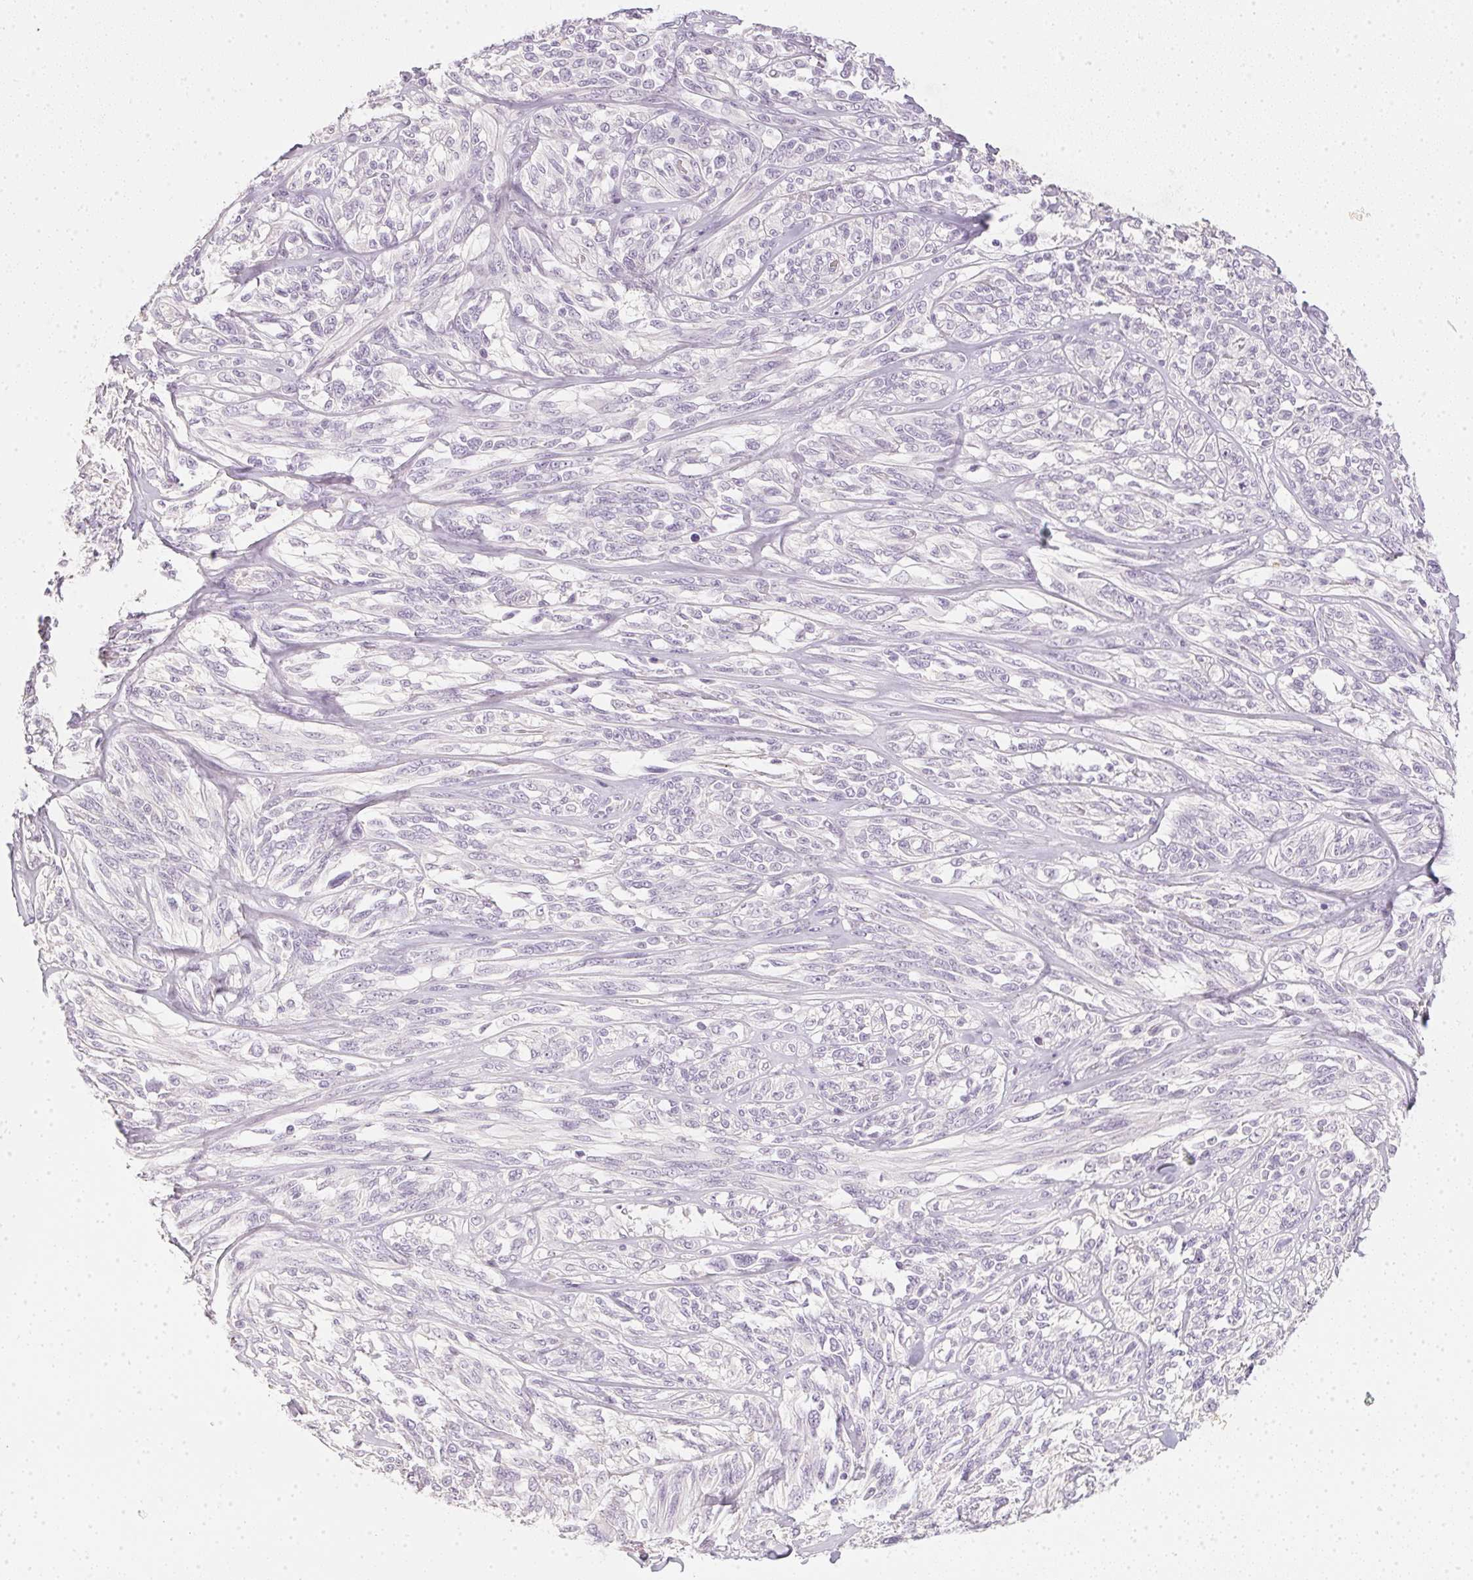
{"staining": {"intensity": "negative", "quantity": "none", "location": "none"}, "tissue": "melanoma", "cell_type": "Tumor cells", "image_type": "cancer", "snomed": [{"axis": "morphology", "description": "Malignant melanoma, NOS"}, {"axis": "topography", "description": "Skin"}], "caption": "A high-resolution photomicrograph shows immunohistochemistry (IHC) staining of melanoma, which exhibits no significant expression in tumor cells. The staining was performed using DAB (3,3'-diaminobenzidine) to visualize the protein expression in brown, while the nuclei were stained in blue with hematoxylin (Magnification: 20x).", "gene": "TMEM72", "patient": {"sex": "female", "age": 91}}